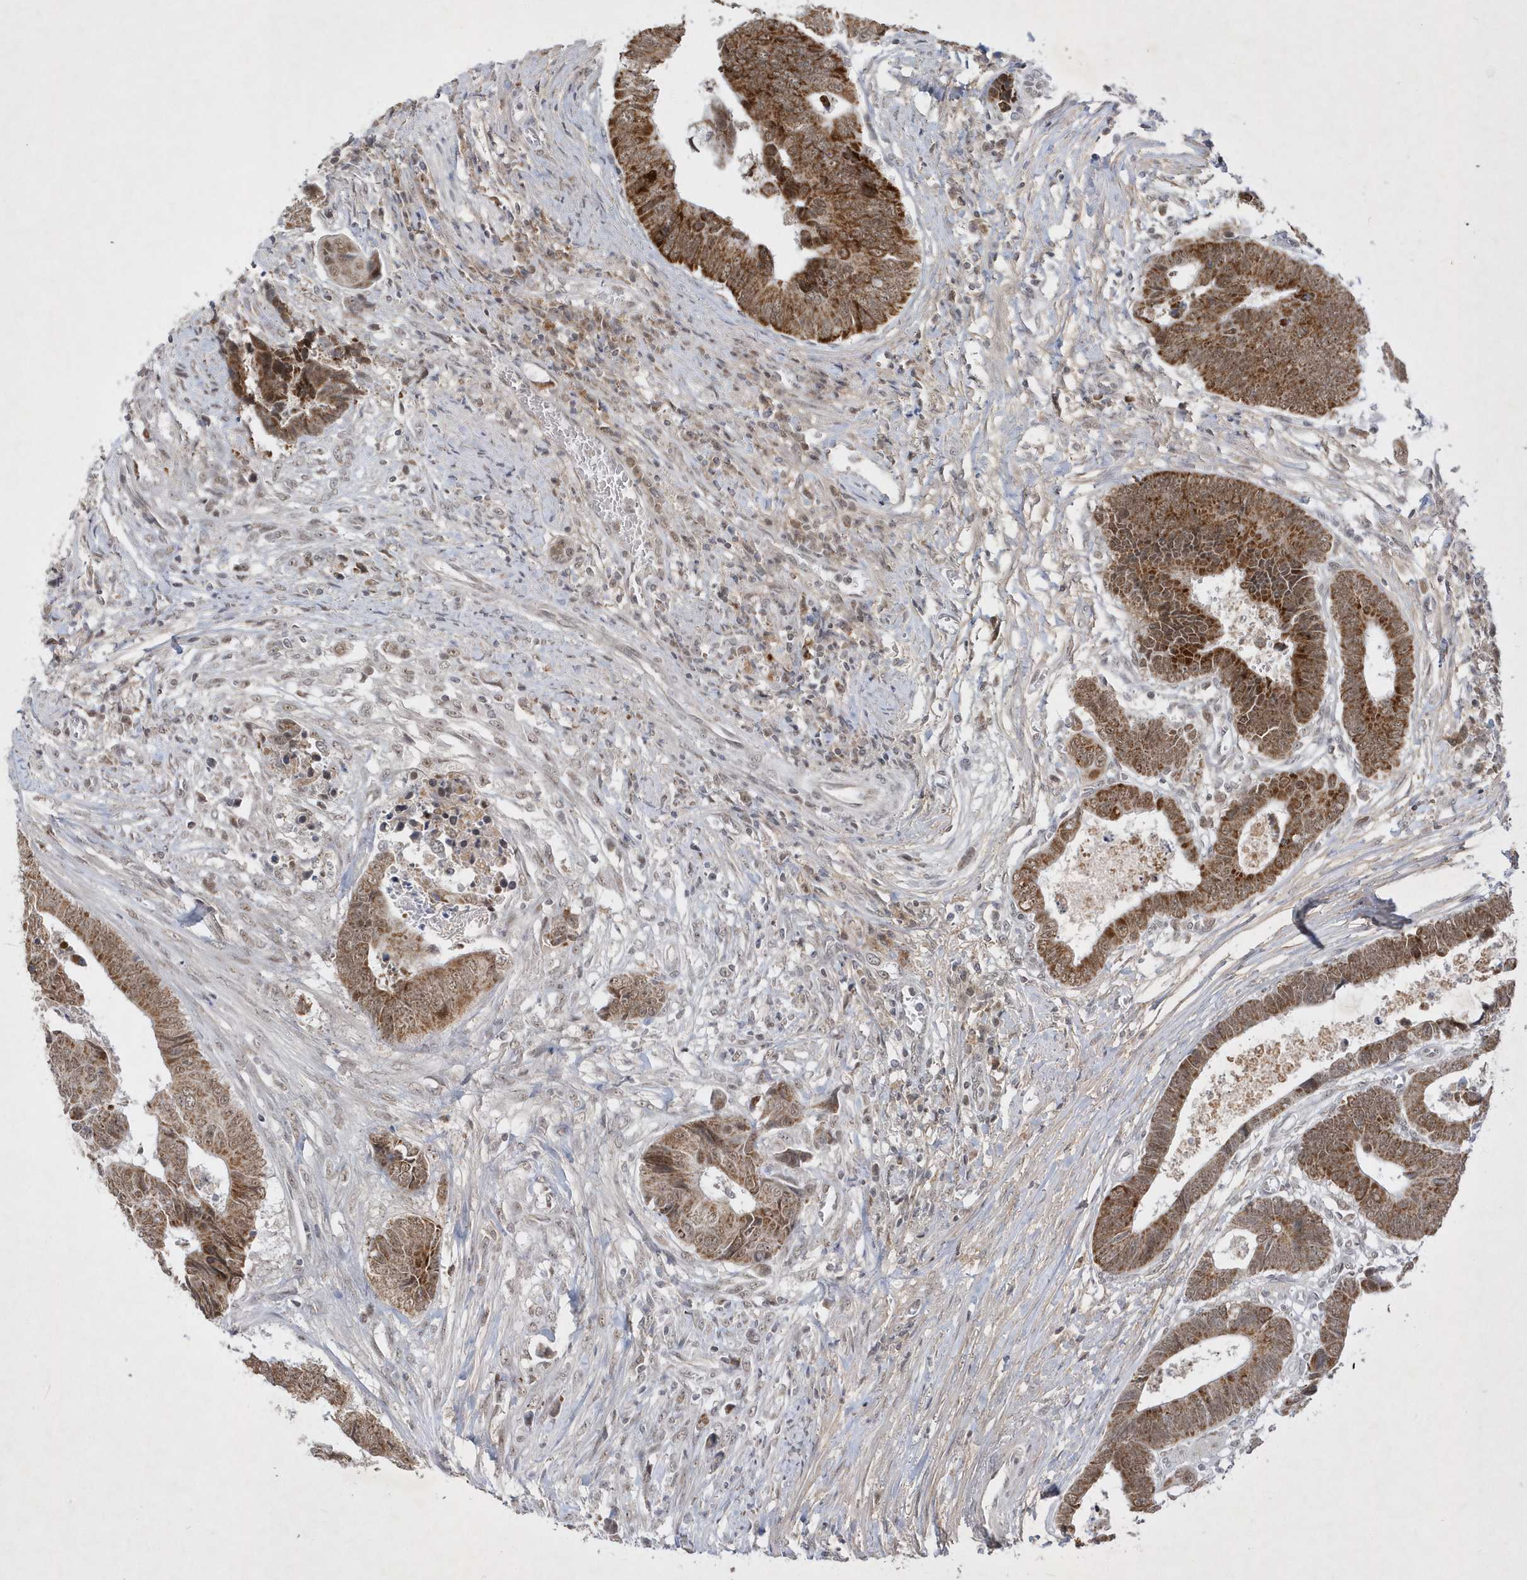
{"staining": {"intensity": "moderate", "quantity": ">75%", "location": "cytoplasmic/membranous,nuclear"}, "tissue": "colorectal cancer", "cell_type": "Tumor cells", "image_type": "cancer", "snomed": [{"axis": "morphology", "description": "Adenocarcinoma, NOS"}, {"axis": "topography", "description": "Rectum"}], "caption": "A high-resolution photomicrograph shows IHC staining of colorectal cancer (adenocarcinoma), which reveals moderate cytoplasmic/membranous and nuclear expression in about >75% of tumor cells.", "gene": "CPSF3", "patient": {"sex": "male", "age": 84}}